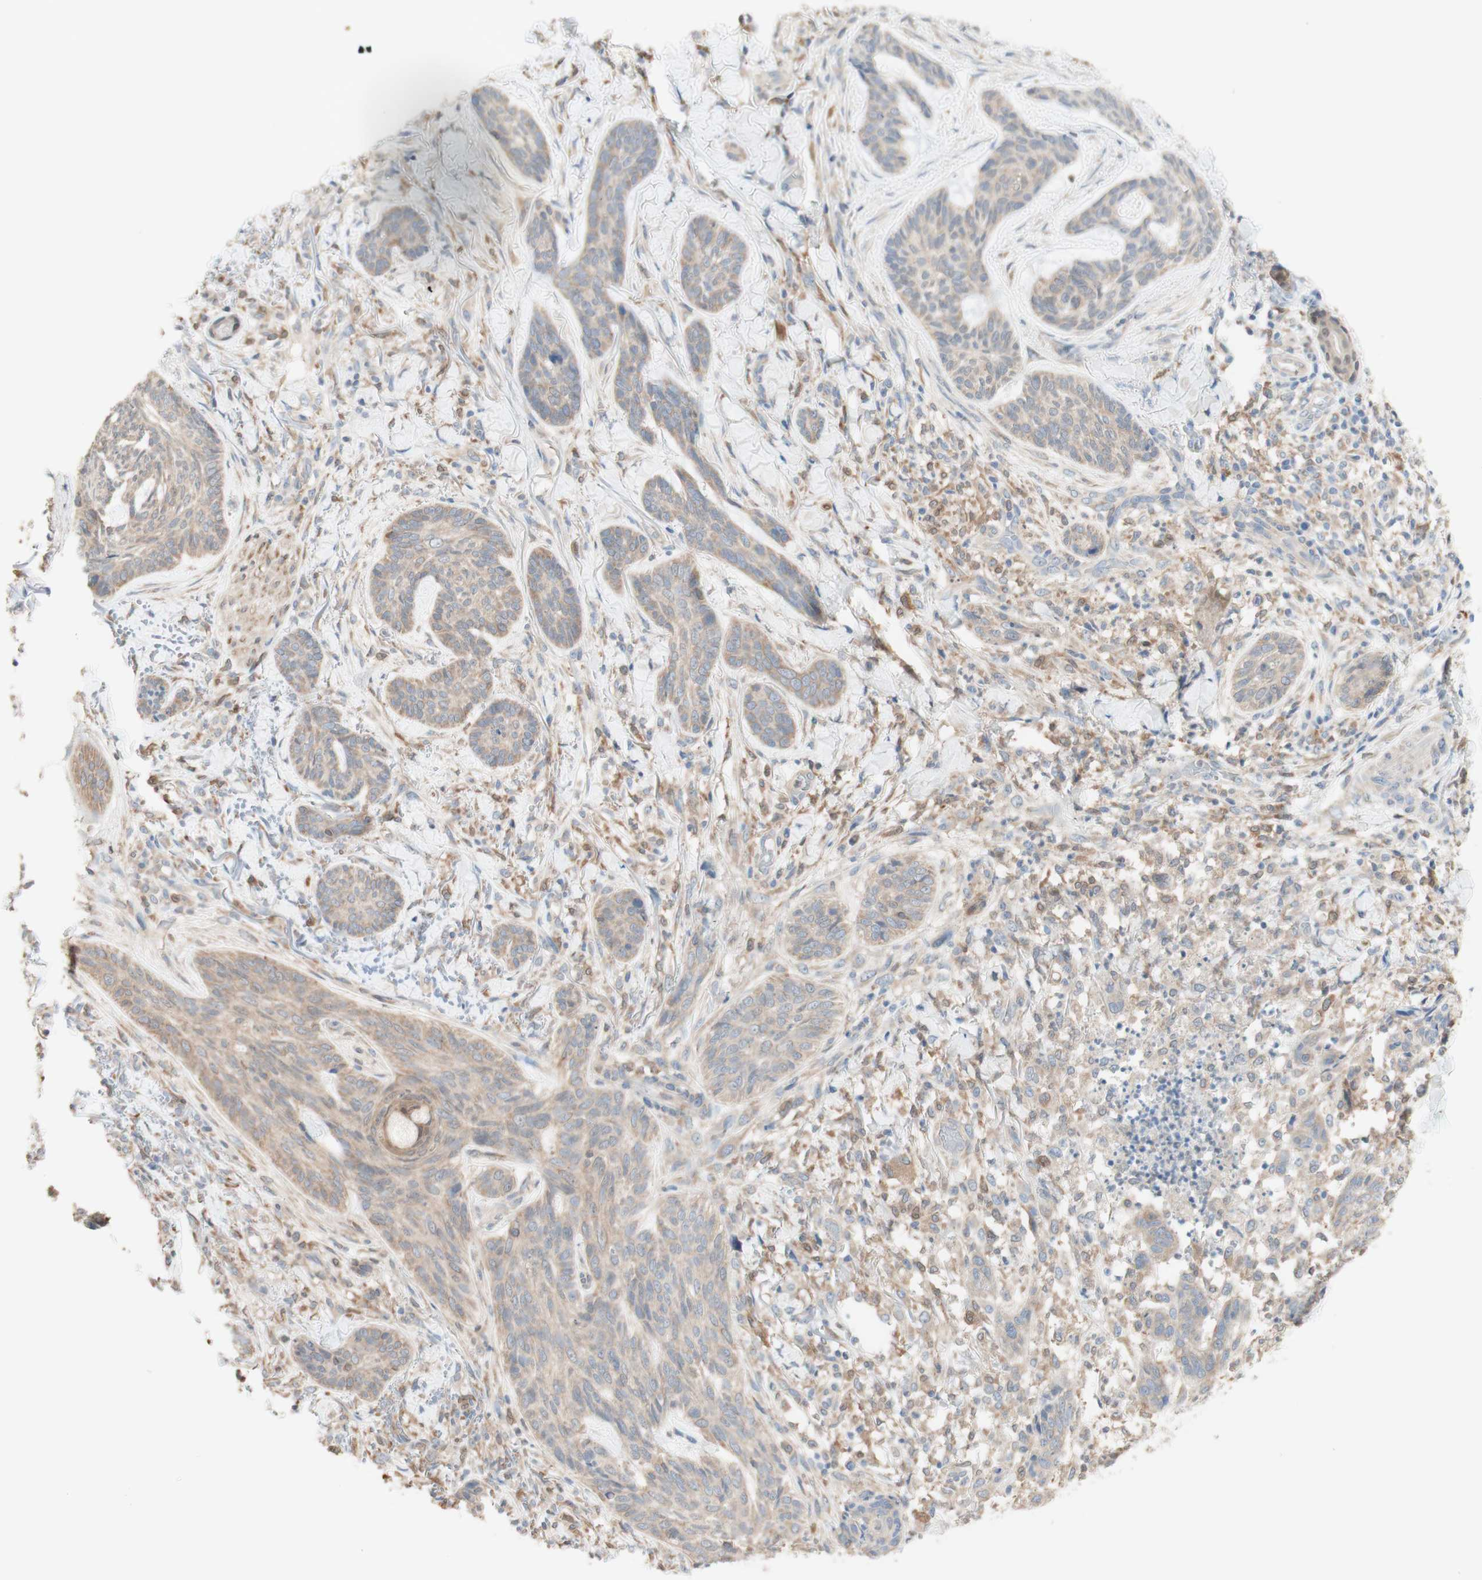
{"staining": {"intensity": "weak", "quantity": ">75%", "location": "cytoplasmic/membranous"}, "tissue": "skin cancer", "cell_type": "Tumor cells", "image_type": "cancer", "snomed": [{"axis": "morphology", "description": "Basal cell carcinoma"}, {"axis": "topography", "description": "Skin"}], "caption": "Immunohistochemical staining of basal cell carcinoma (skin) displays low levels of weak cytoplasmic/membranous protein expression in about >75% of tumor cells.", "gene": "COMT", "patient": {"sex": "male", "age": 43}}